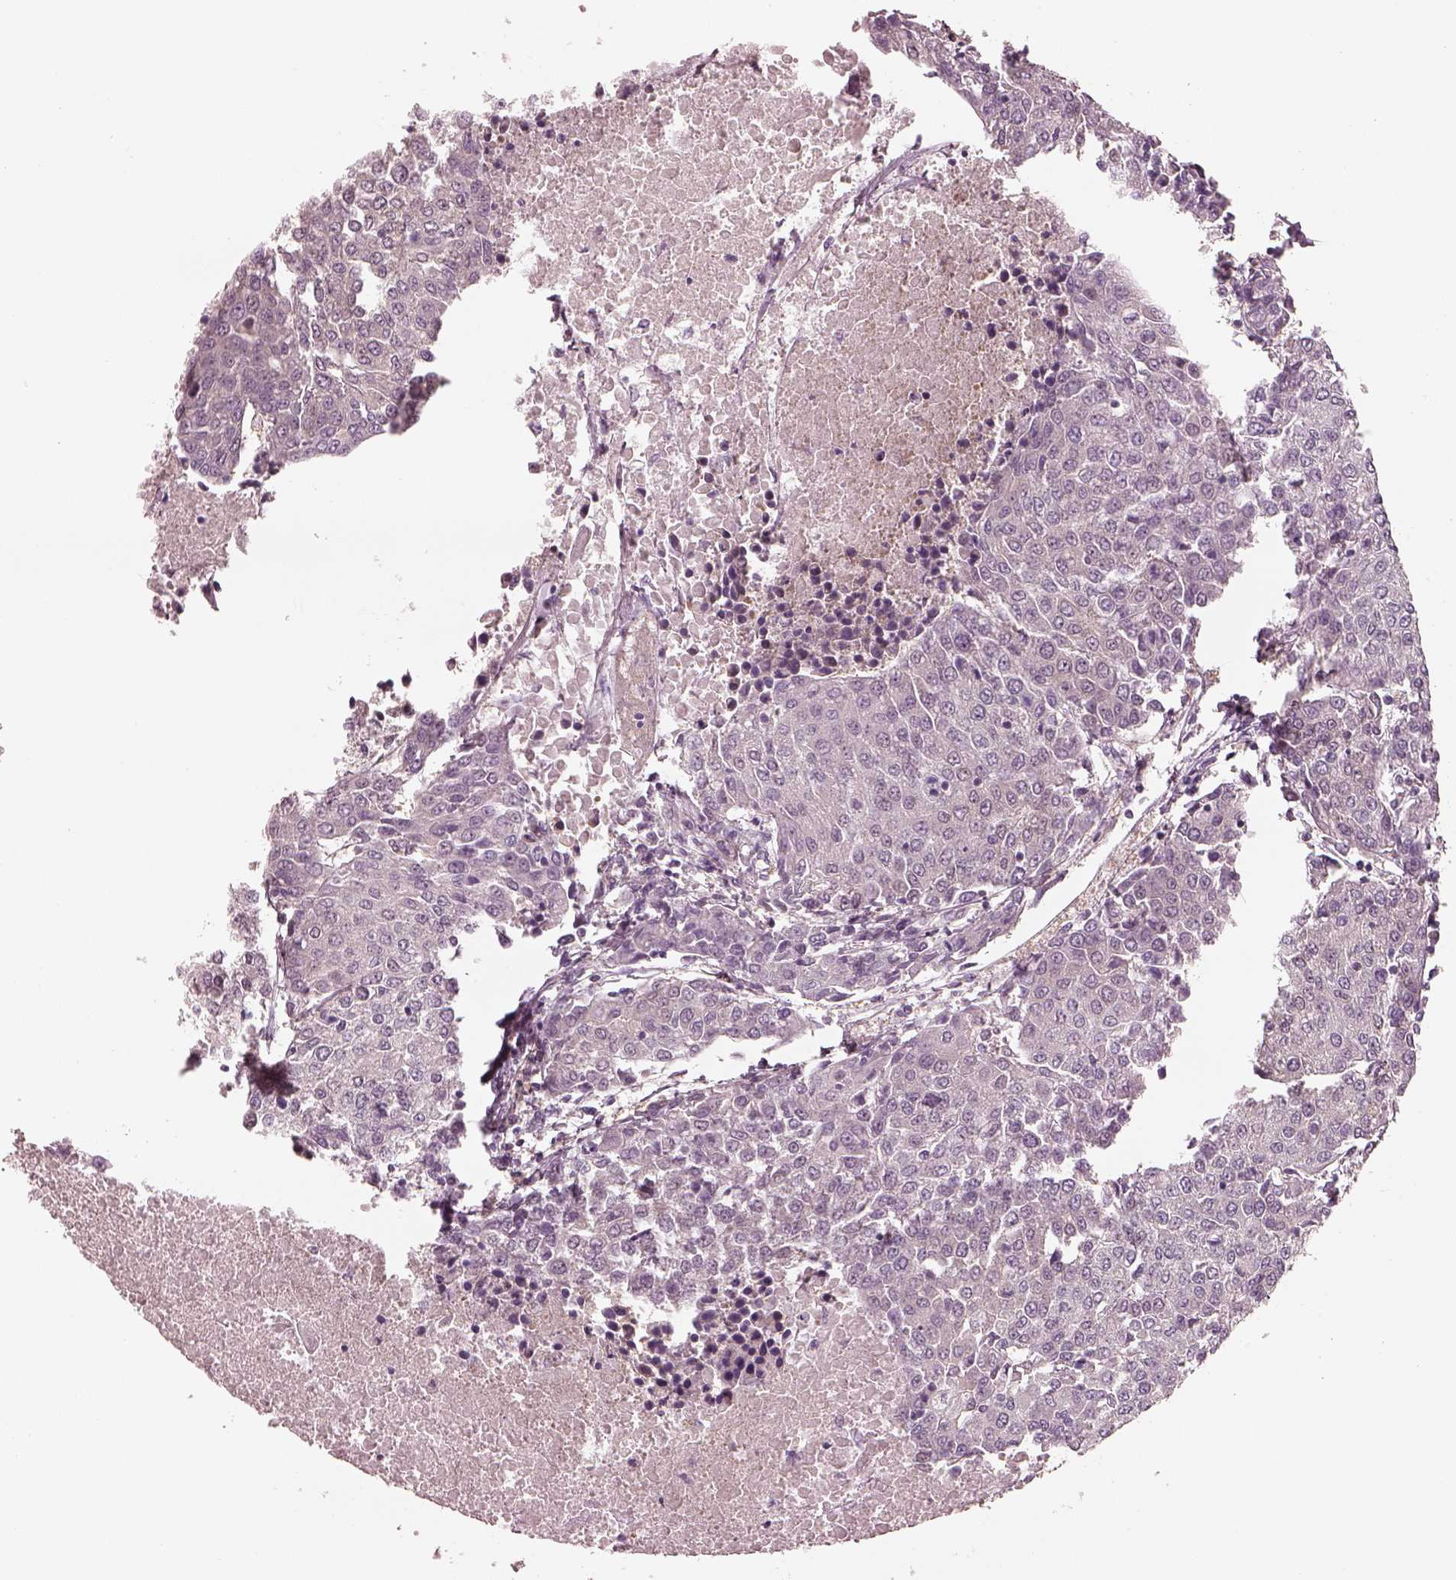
{"staining": {"intensity": "negative", "quantity": "none", "location": "none"}, "tissue": "urothelial cancer", "cell_type": "Tumor cells", "image_type": "cancer", "snomed": [{"axis": "morphology", "description": "Urothelial carcinoma, High grade"}, {"axis": "topography", "description": "Urinary bladder"}], "caption": "This image is of urothelial cancer stained with IHC to label a protein in brown with the nuclei are counter-stained blue. There is no staining in tumor cells.", "gene": "EGR4", "patient": {"sex": "female", "age": 85}}